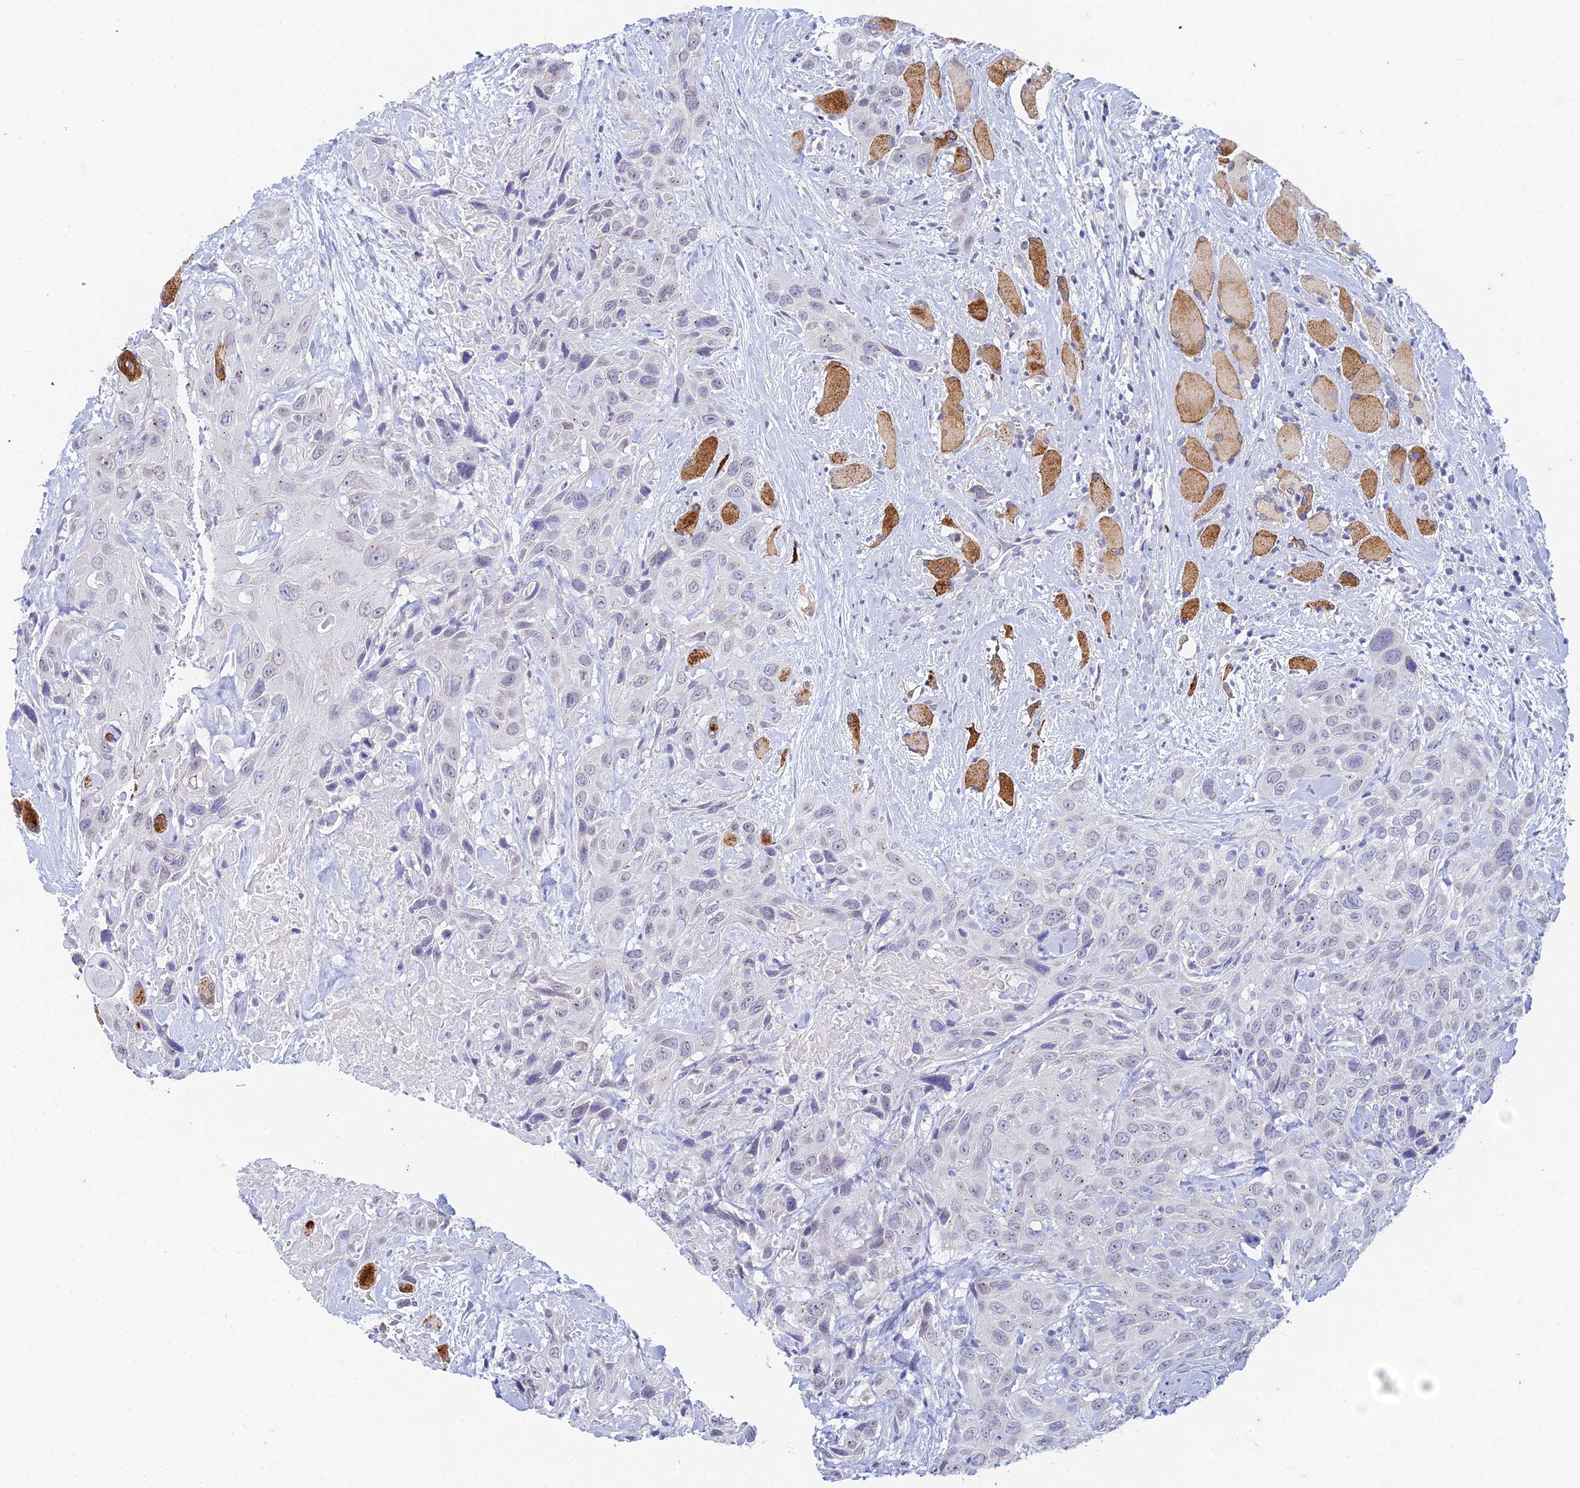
{"staining": {"intensity": "negative", "quantity": "none", "location": "none"}, "tissue": "head and neck cancer", "cell_type": "Tumor cells", "image_type": "cancer", "snomed": [{"axis": "morphology", "description": "Squamous cell carcinoma, NOS"}, {"axis": "topography", "description": "Head-Neck"}], "caption": "Immunohistochemistry micrograph of head and neck cancer stained for a protein (brown), which demonstrates no positivity in tumor cells.", "gene": "EEF2KMT", "patient": {"sex": "male", "age": 81}}